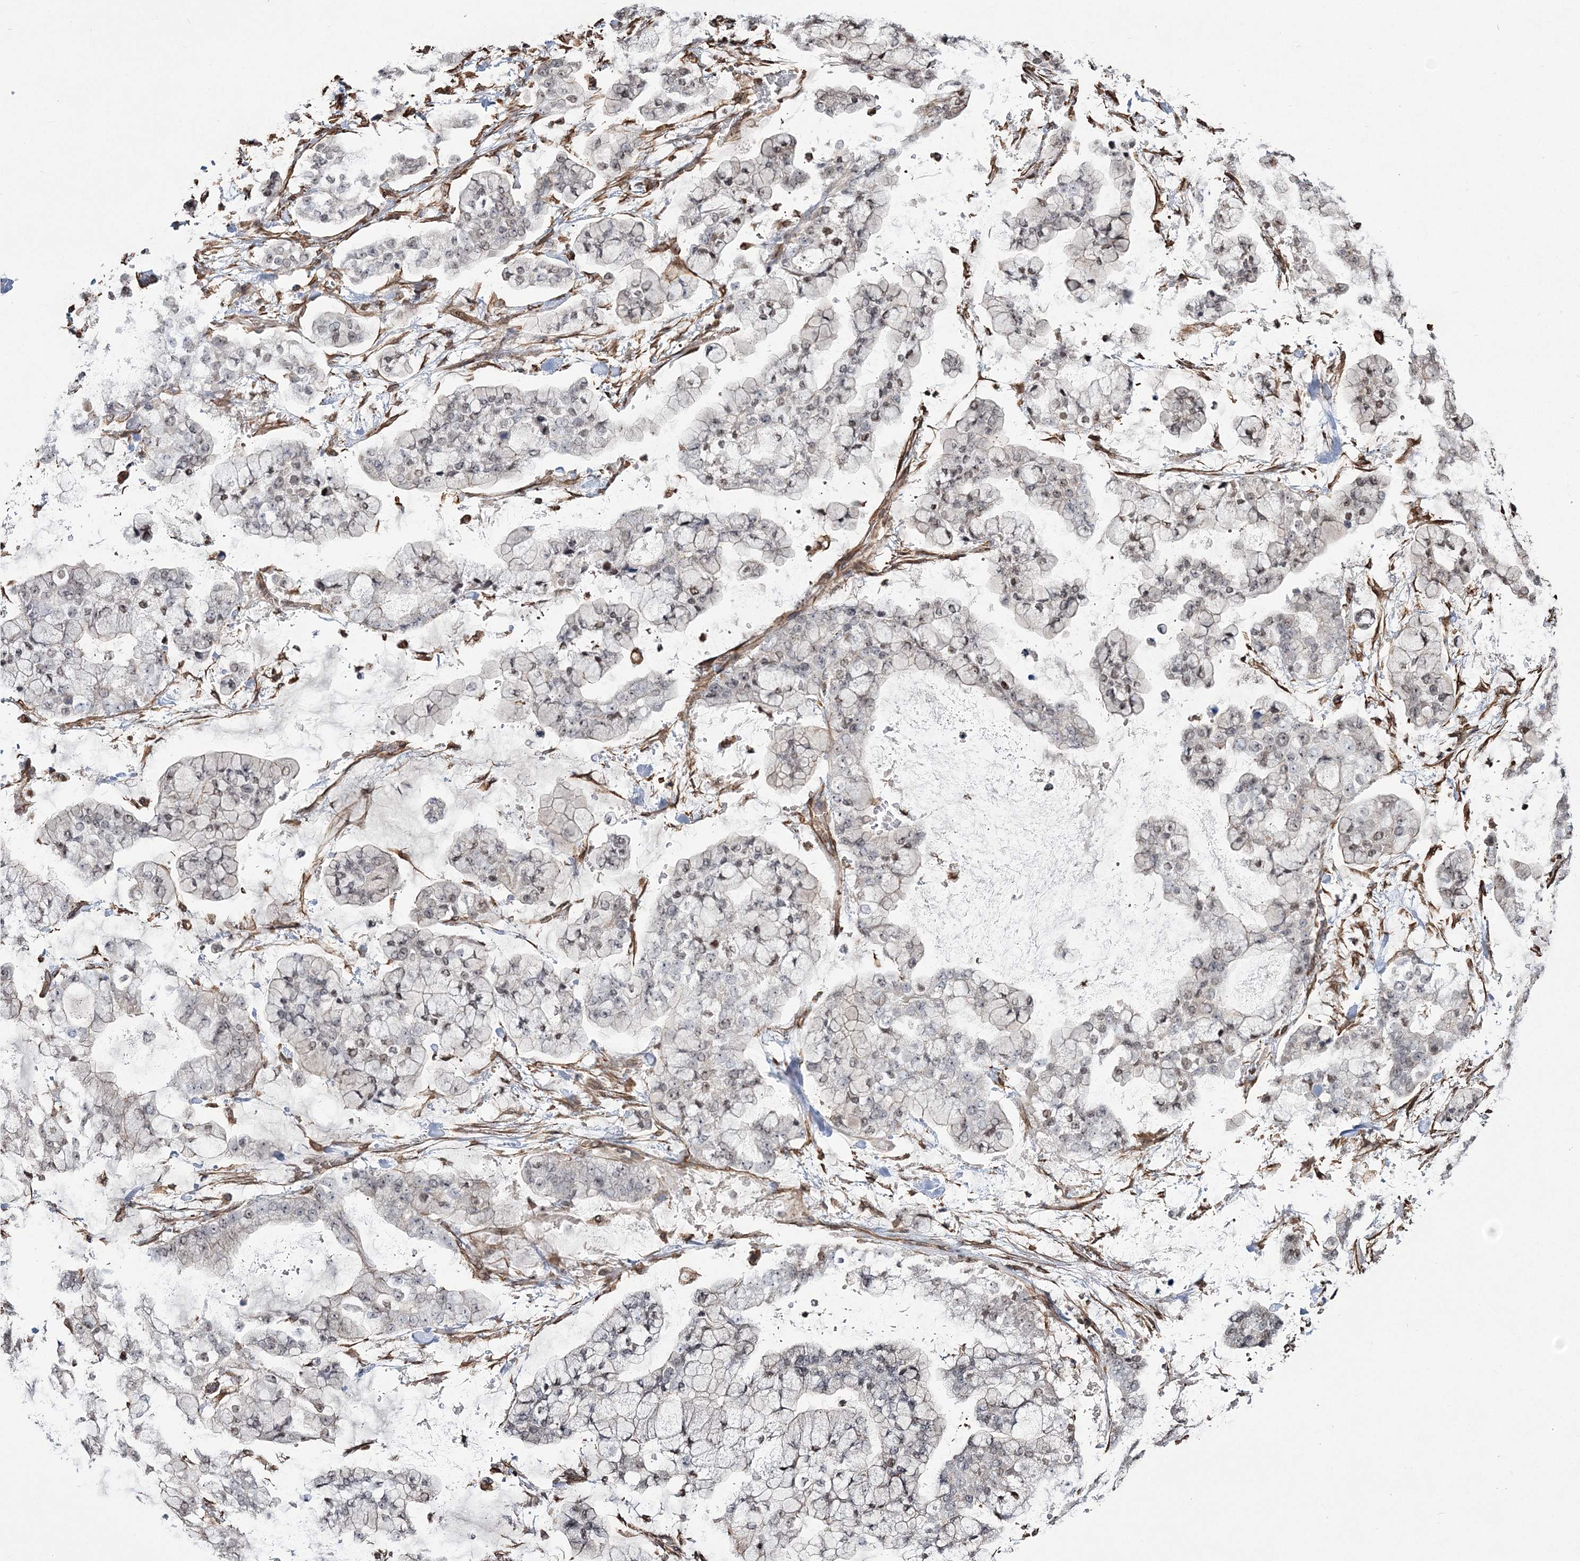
{"staining": {"intensity": "weak", "quantity": "25%-75%", "location": "nuclear"}, "tissue": "stomach cancer", "cell_type": "Tumor cells", "image_type": "cancer", "snomed": [{"axis": "morphology", "description": "Normal tissue, NOS"}, {"axis": "morphology", "description": "Adenocarcinoma, NOS"}, {"axis": "topography", "description": "Stomach, upper"}, {"axis": "topography", "description": "Stomach"}], "caption": "Adenocarcinoma (stomach) stained for a protein (brown) shows weak nuclear positive staining in approximately 25%-75% of tumor cells.", "gene": "ATP11B", "patient": {"sex": "male", "age": 76}}